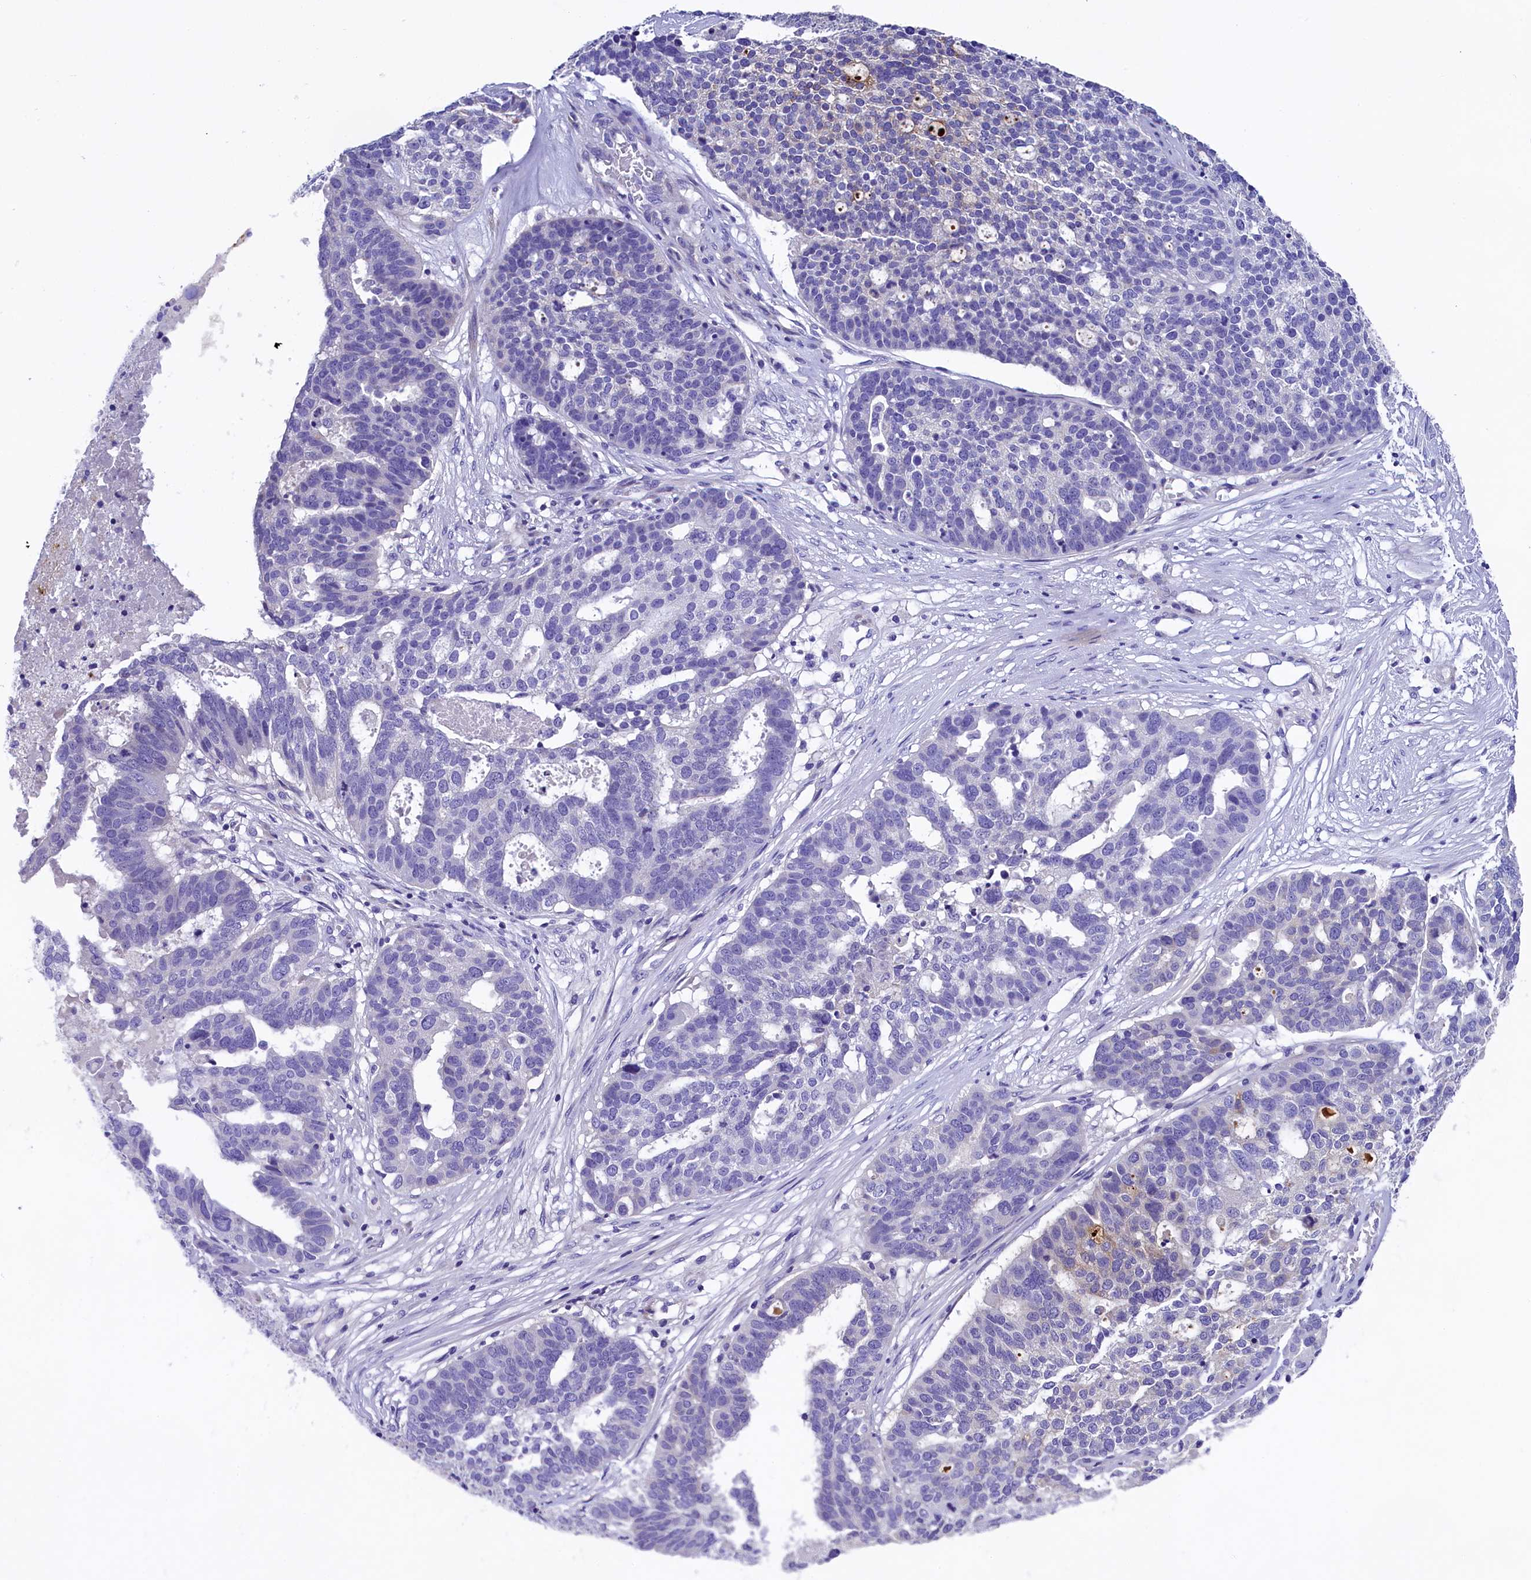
{"staining": {"intensity": "negative", "quantity": "none", "location": "none"}, "tissue": "ovarian cancer", "cell_type": "Tumor cells", "image_type": "cancer", "snomed": [{"axis": "morphology", "description": "Cystadenocarcinoma, serous, NOS"}, {"axis": "topography", "description": "Ovary"}], "caption": "Immunohistochemical staining of ovarian cancer exhibits no significant positivity in tumor cells.", "gene": "SOD3", "patient": {"sex": "female", "age": 59}}